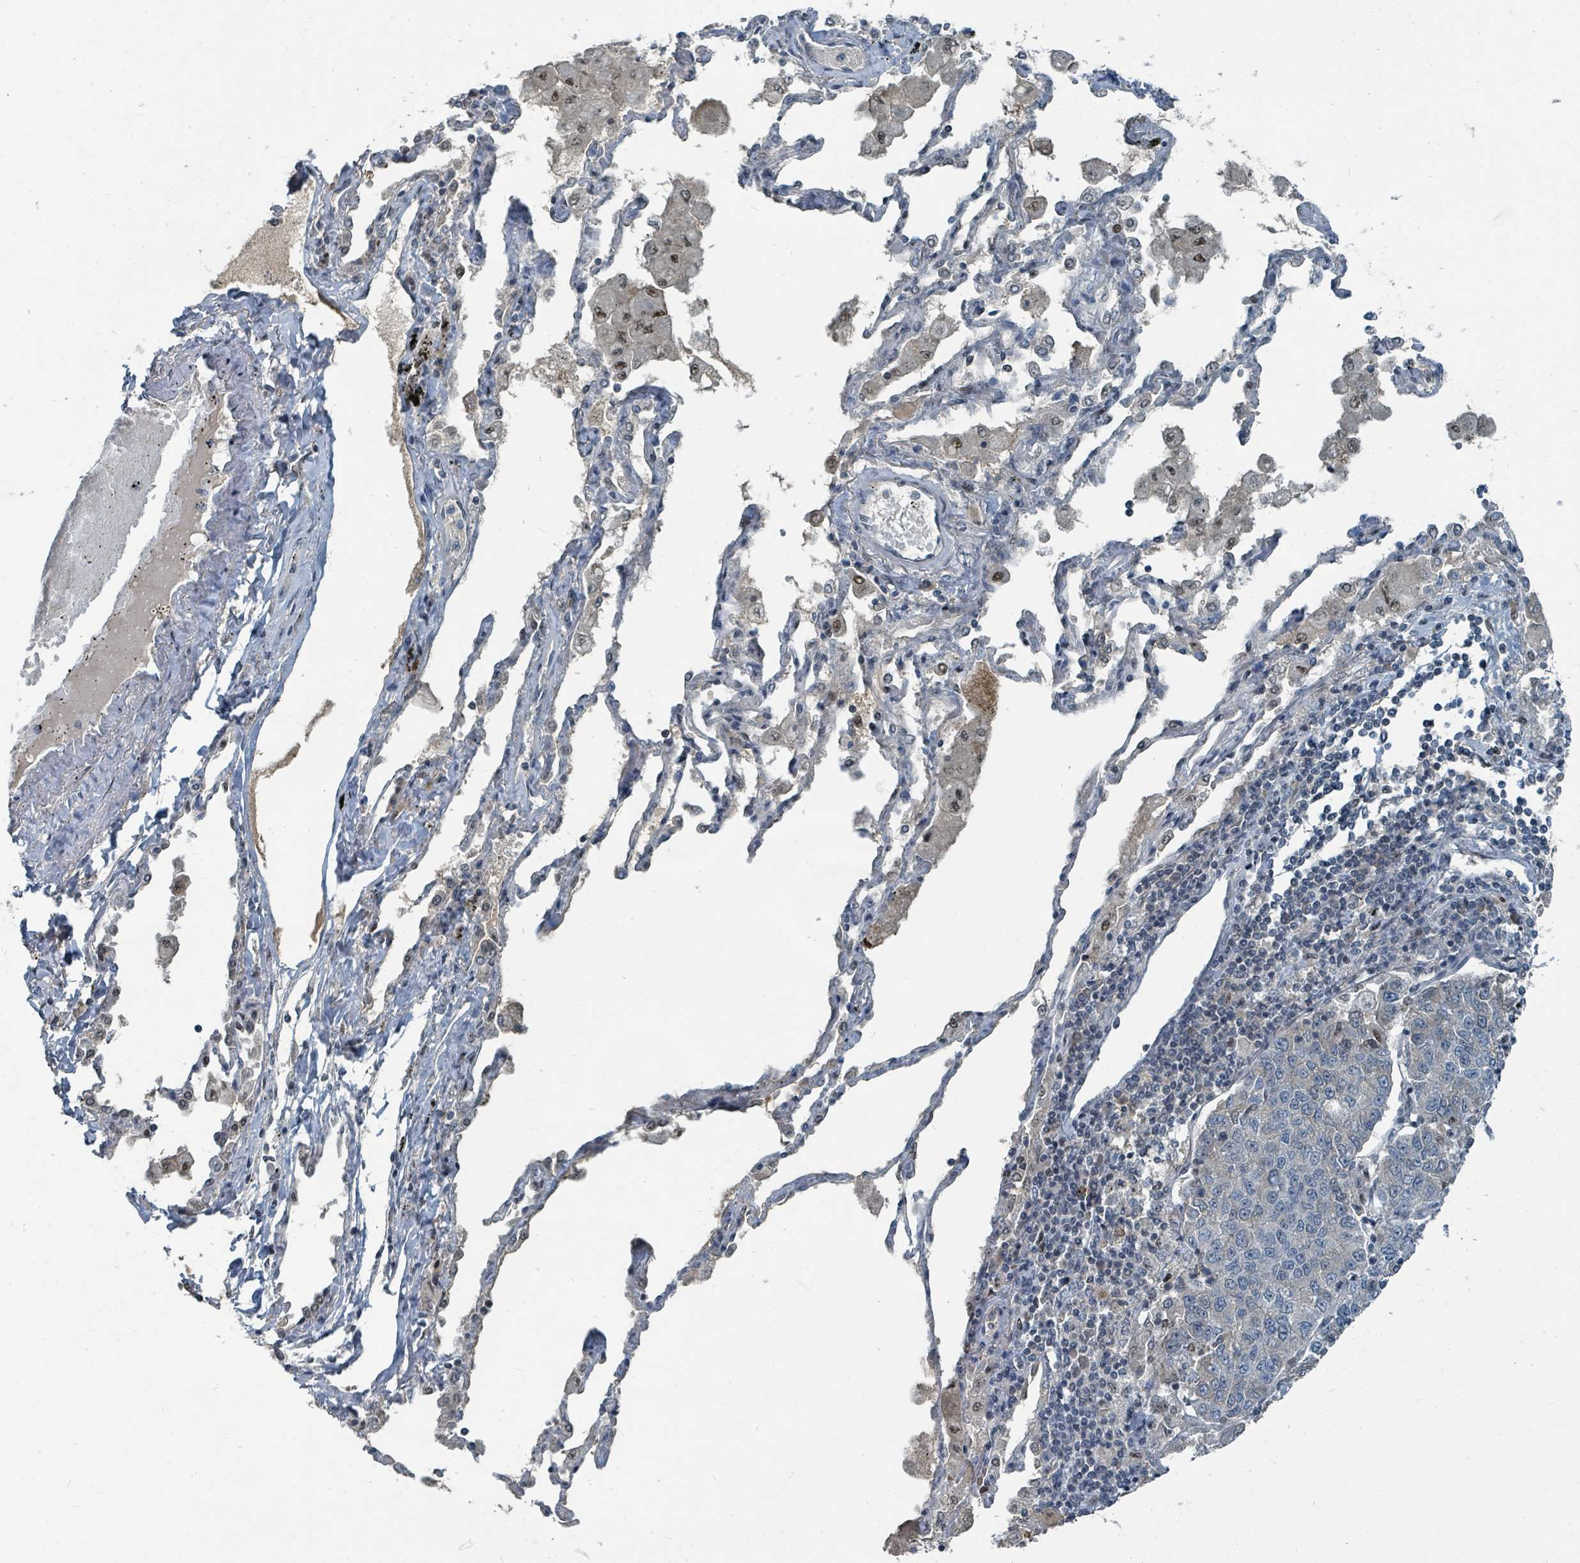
{"staining": {"intensity": "moderate", "quantity": "<25%", "location": "nuclear"}, "tissue": "lung cancer", "cell_type": "Tumor cells", "image_type": "cancer", "snomed": [{"axis": "morphology", "description": "Squamous cell carcinoma, NOS"}, {"axis": "topography", "description": "Lung"}], "caption": "Tumor cells demonstrate low levels of moderate nuclear staining in about <25% of cells in squamous cell carcinoma (lung).", "gene": "UCK1", "patient": {"sex": "female", "age": 70}}